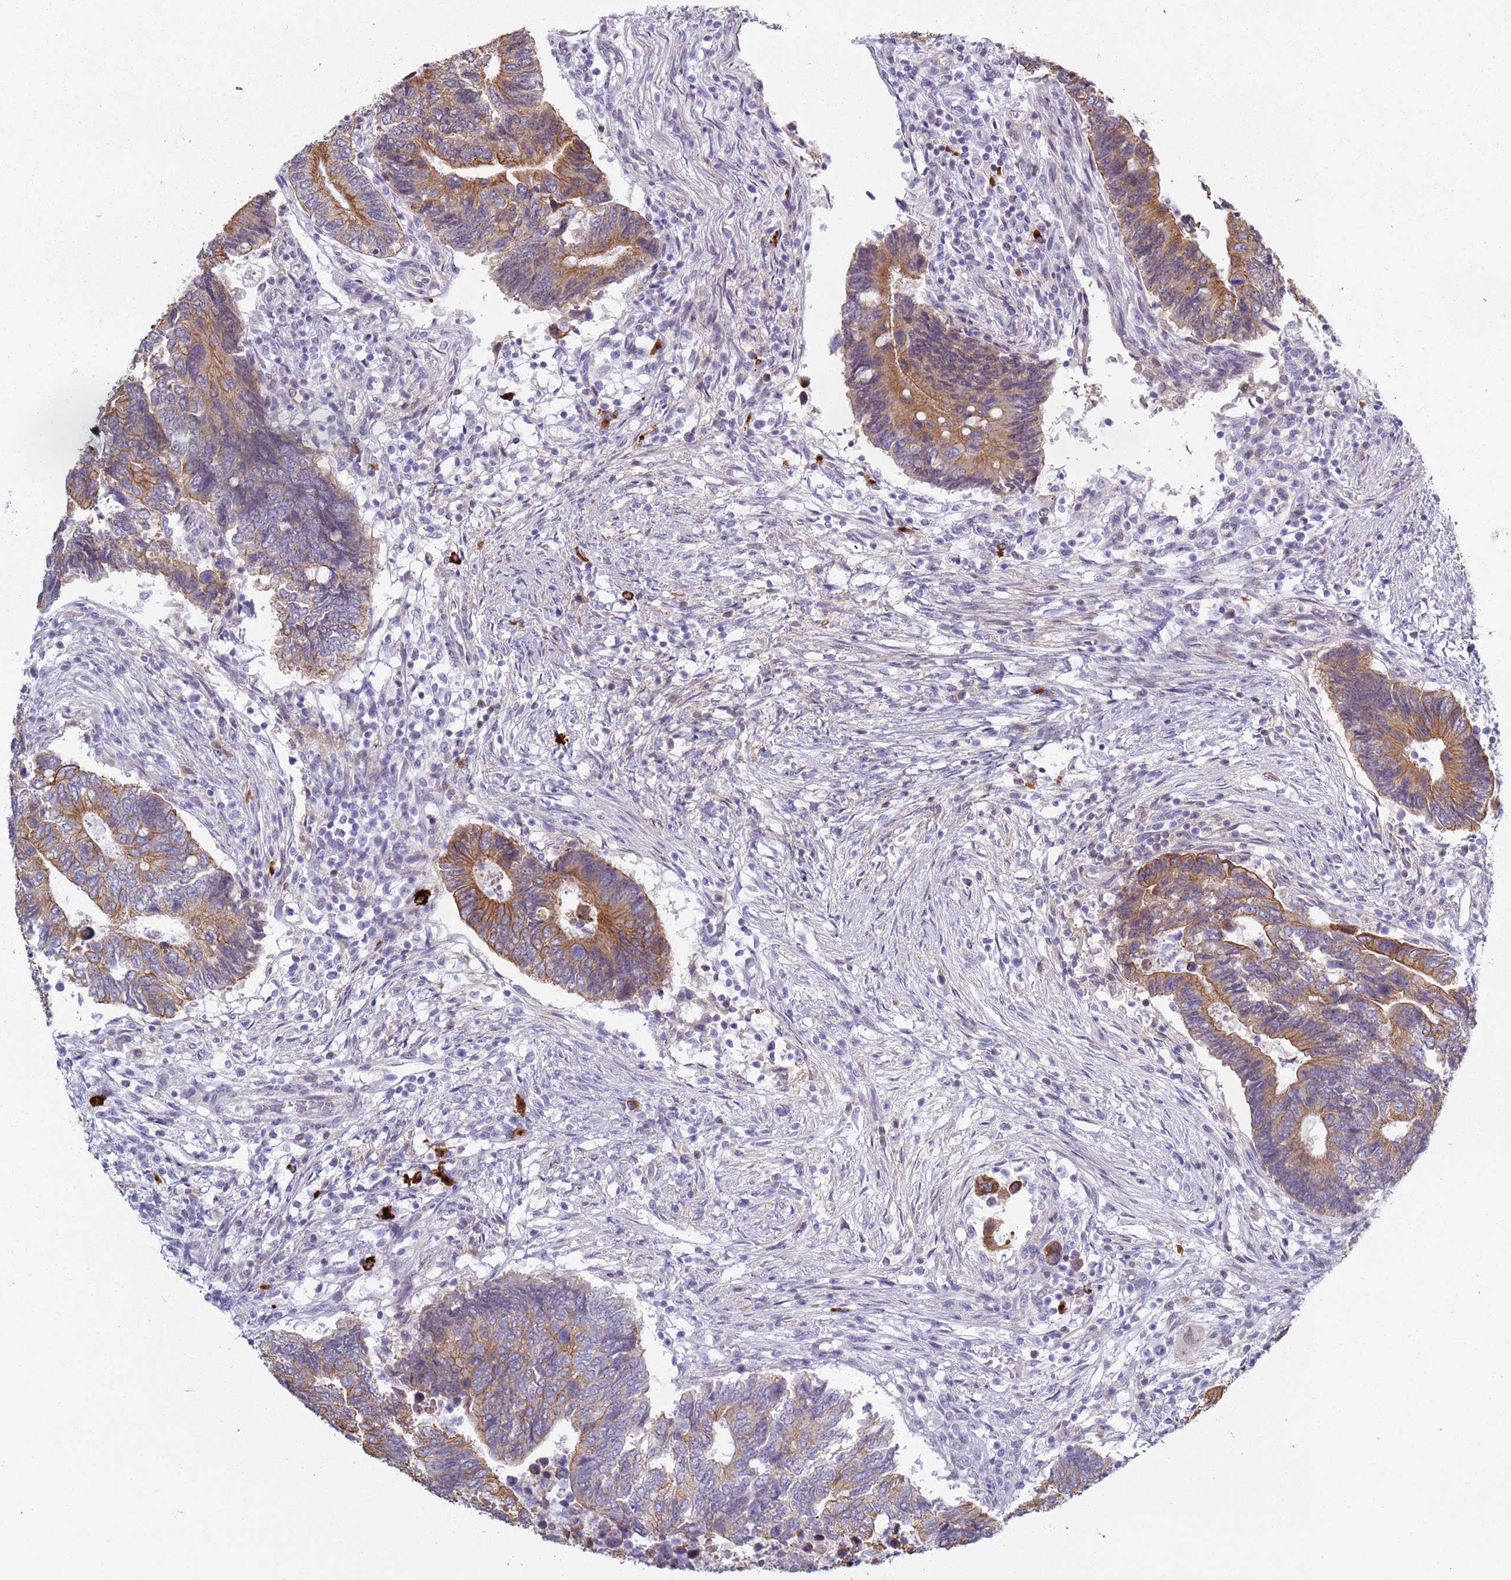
{"staining": {"intensity": "moderate", "quantity": ">75%", "location": "cytoplasmic/membranous"}, "tissue": "colorectal cancer", "cell_type": "Tumor cells", "image_type": "cancer", "snomed": [{"axis": "morphology", "description": "Adenocarcinoma, NOS"}, {"axis": "topography", "description": "Colon"}], "caption": "Approximately >75% of tumor cells in colorectal cancer exhibit moderate cytoplasmic/membranous protein staining as visualized by brown immunohistochemical staining.", "gene": "NPAP1", "patient": {"sex": "male", "age": 87}}